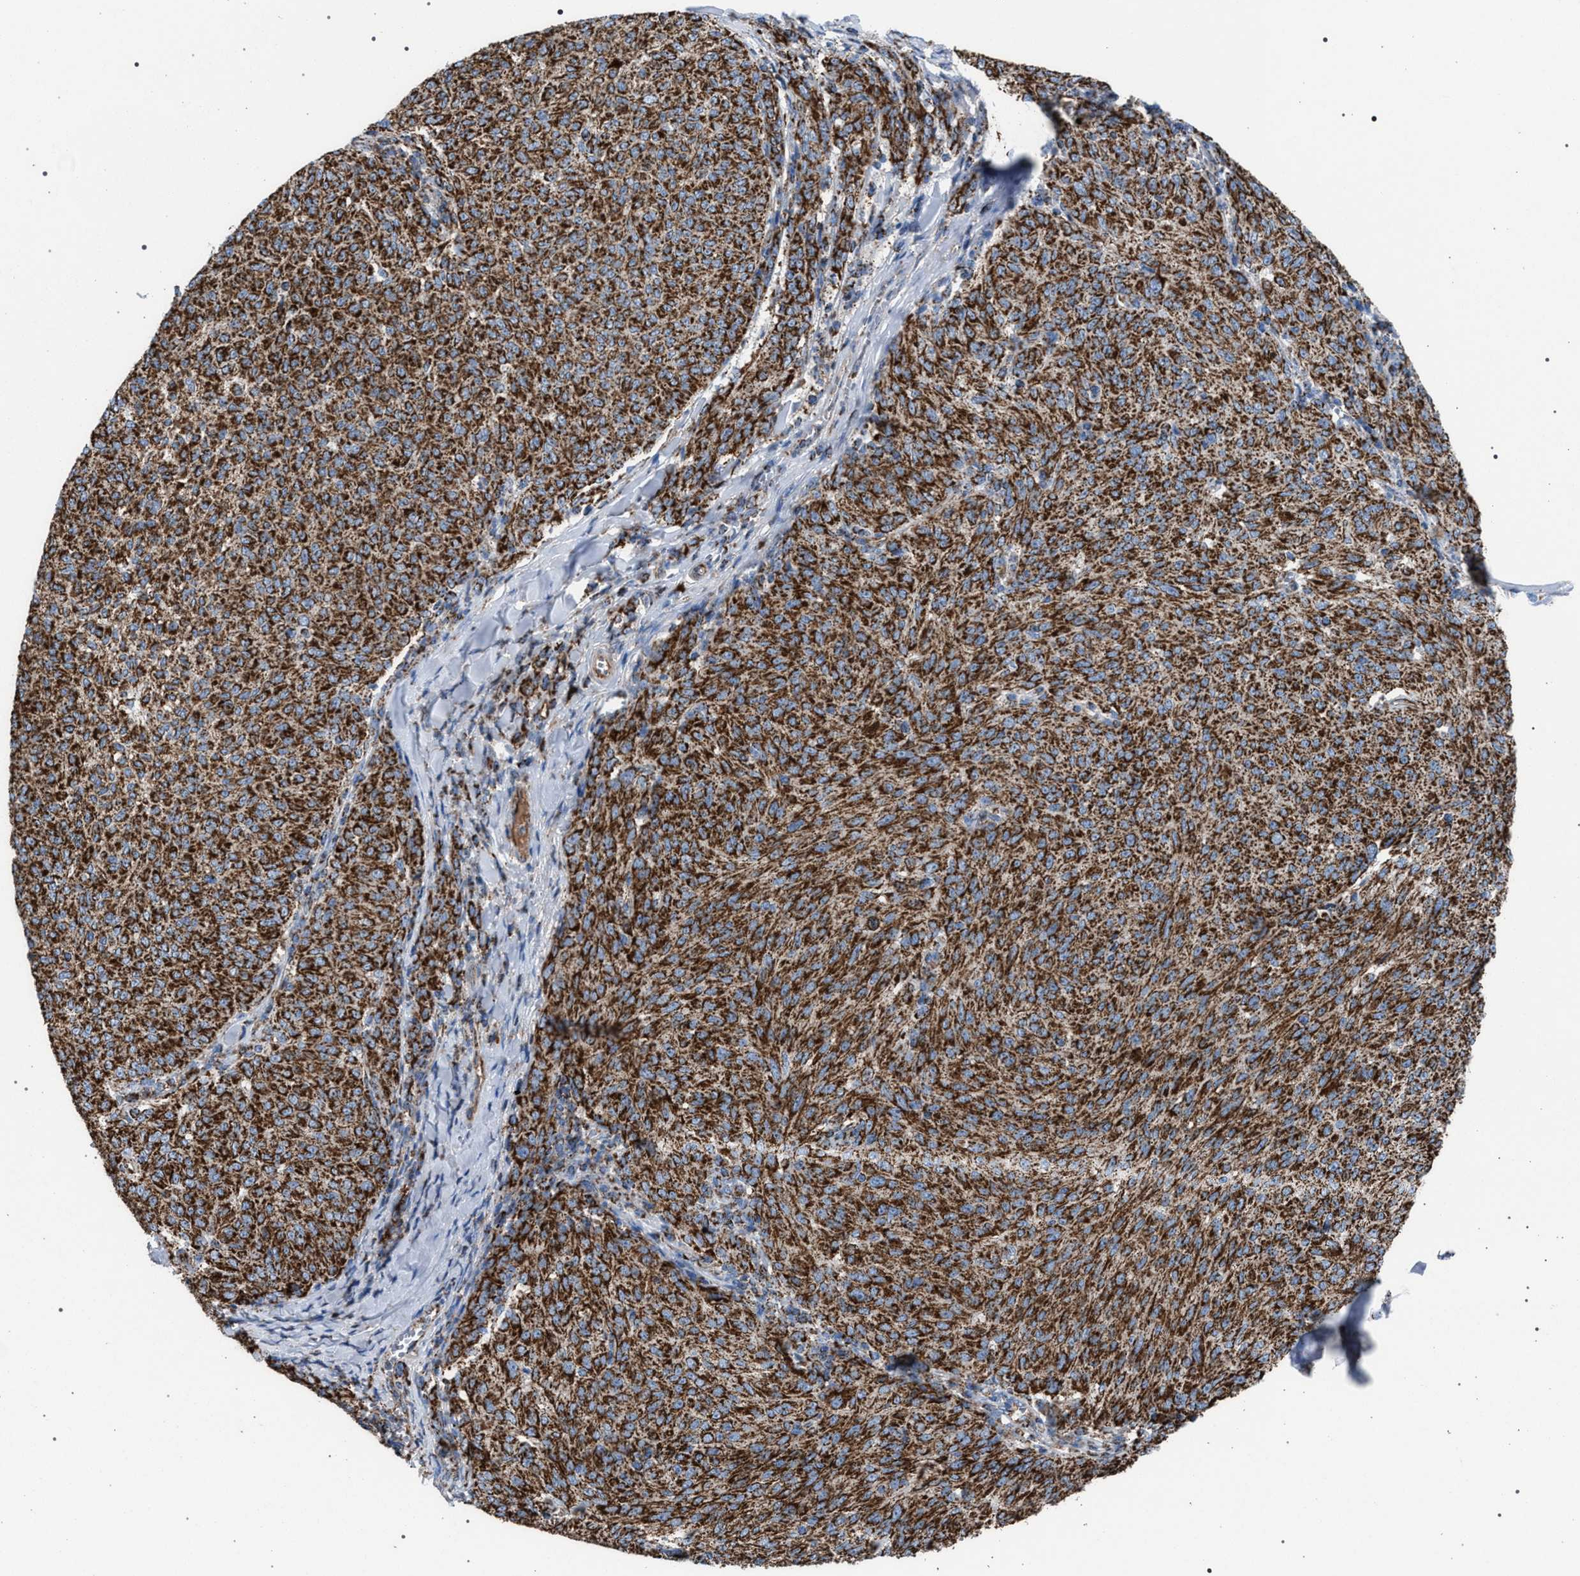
{"staining": {"intensity": "strong", "quantity": ">75%", "location": "cytoplasmic/membranous"}, "tissue": "melanoma", "cell_type": "Tumor cells", "image_type": "cancer", "snomed": [{"axis": "morphology", "description": "Malignant melanoma, NOS"}, {"axis": "topography", "description": "Skin"}], "caption": "Malignant melanoma stained for a protein (brown) displays strong cytoplasmic/membranous positive expression in about >75% of tumor cells.", "gene": "VPS13A", "patient": {"sex": "female", "age": 72}}